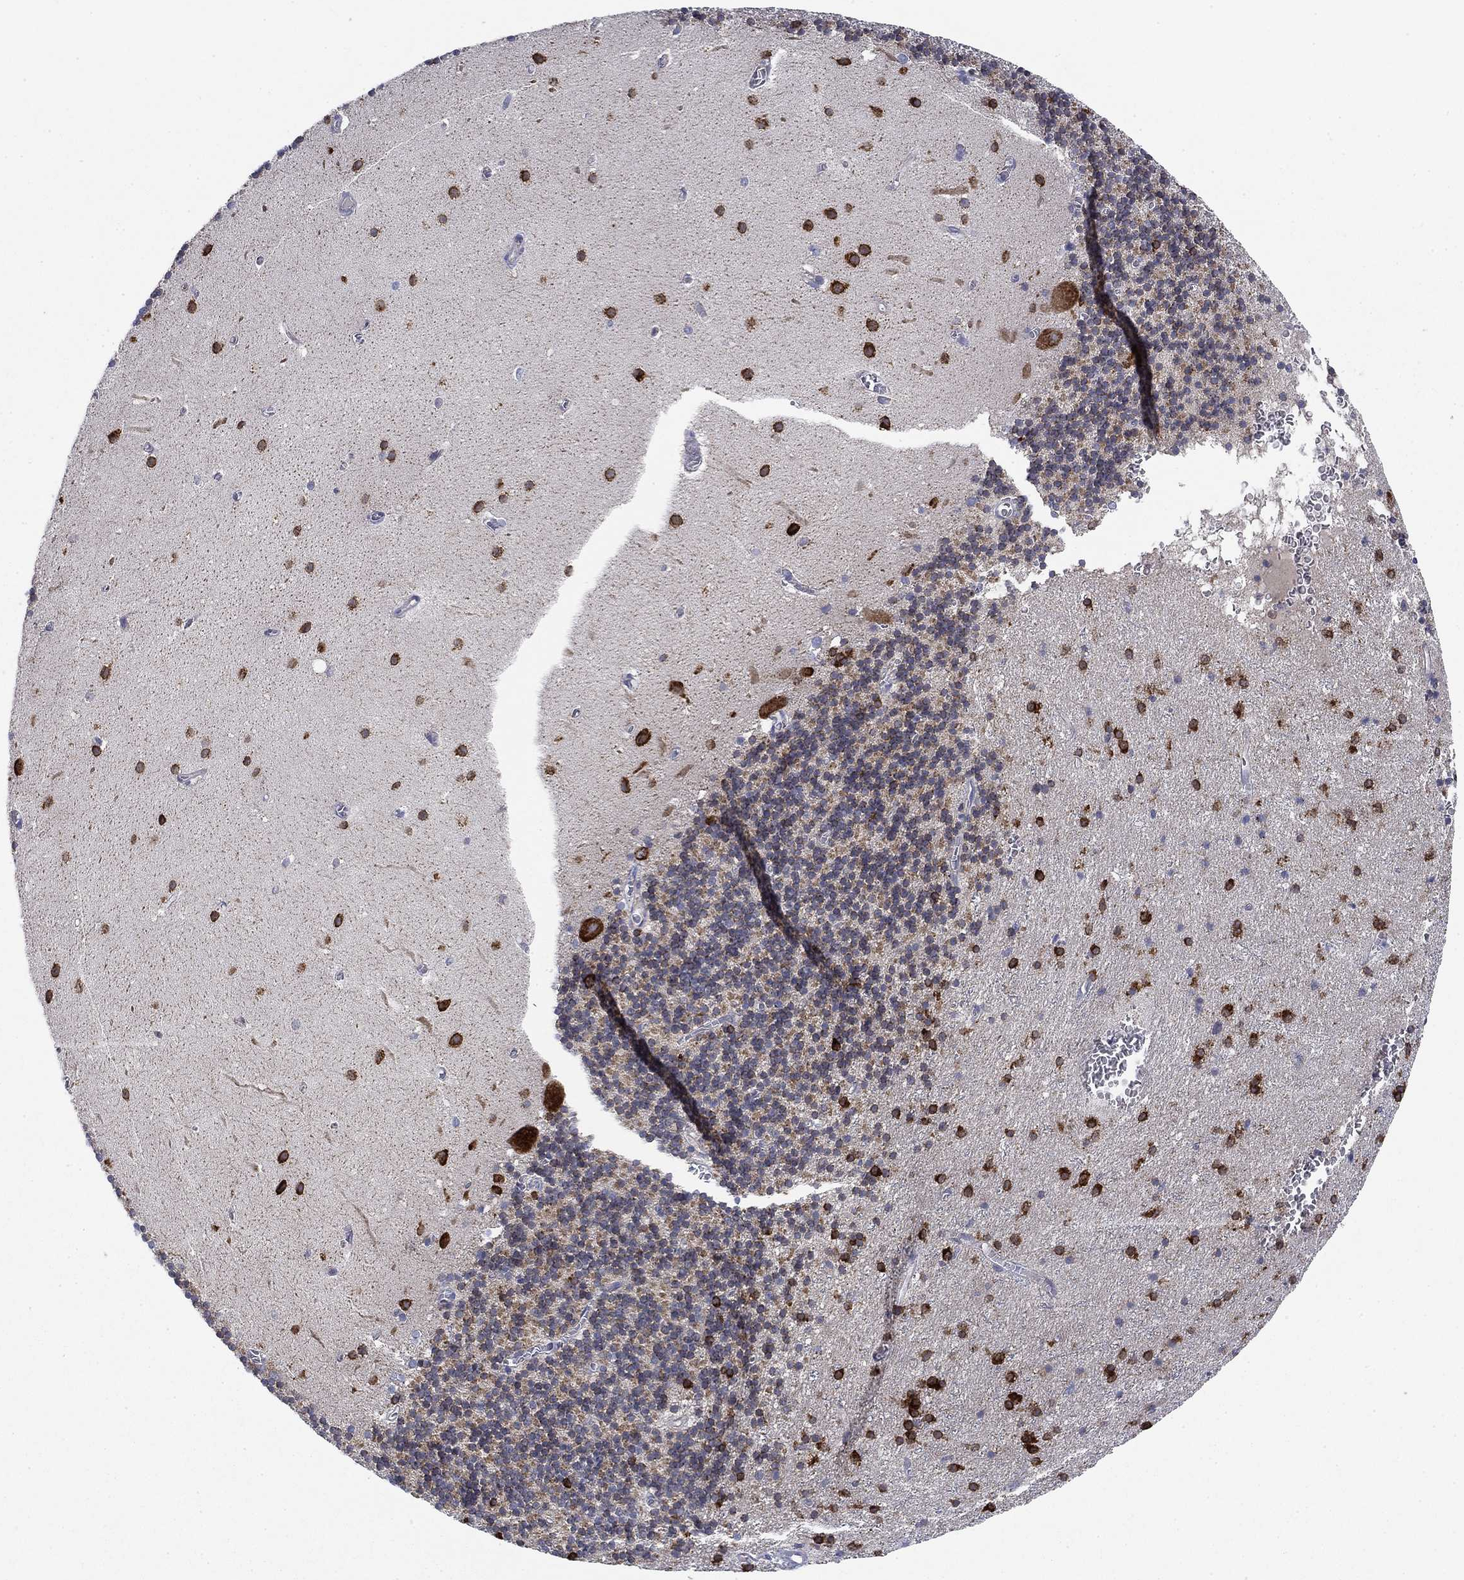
{"staining": {"intensity": "strong", "quantity": "<25%", "location": "cytoplasmic/membranous"}, "tissue": "cerebellum", "cell_type": "Cells in granular layer", "image_type": "normal", "snomed": [{"axis": "morphology", "description": "Normal tissue, NOS"}, {"axis": "topography", "description": "Cerebellum"}], "caption": "Unremarkable cerebellum demonstrates strong cytoplasmic/membranous expression in approximately <25% of cells in granular layer, visualized by immunohistochemistry. The staining is performed using DAB brown chromogen to label protein expression. The nuclei are counter-stained blue using hematoxylin.", "gene": "NACAD", "patient": {"sex": "male", "age": 70}}